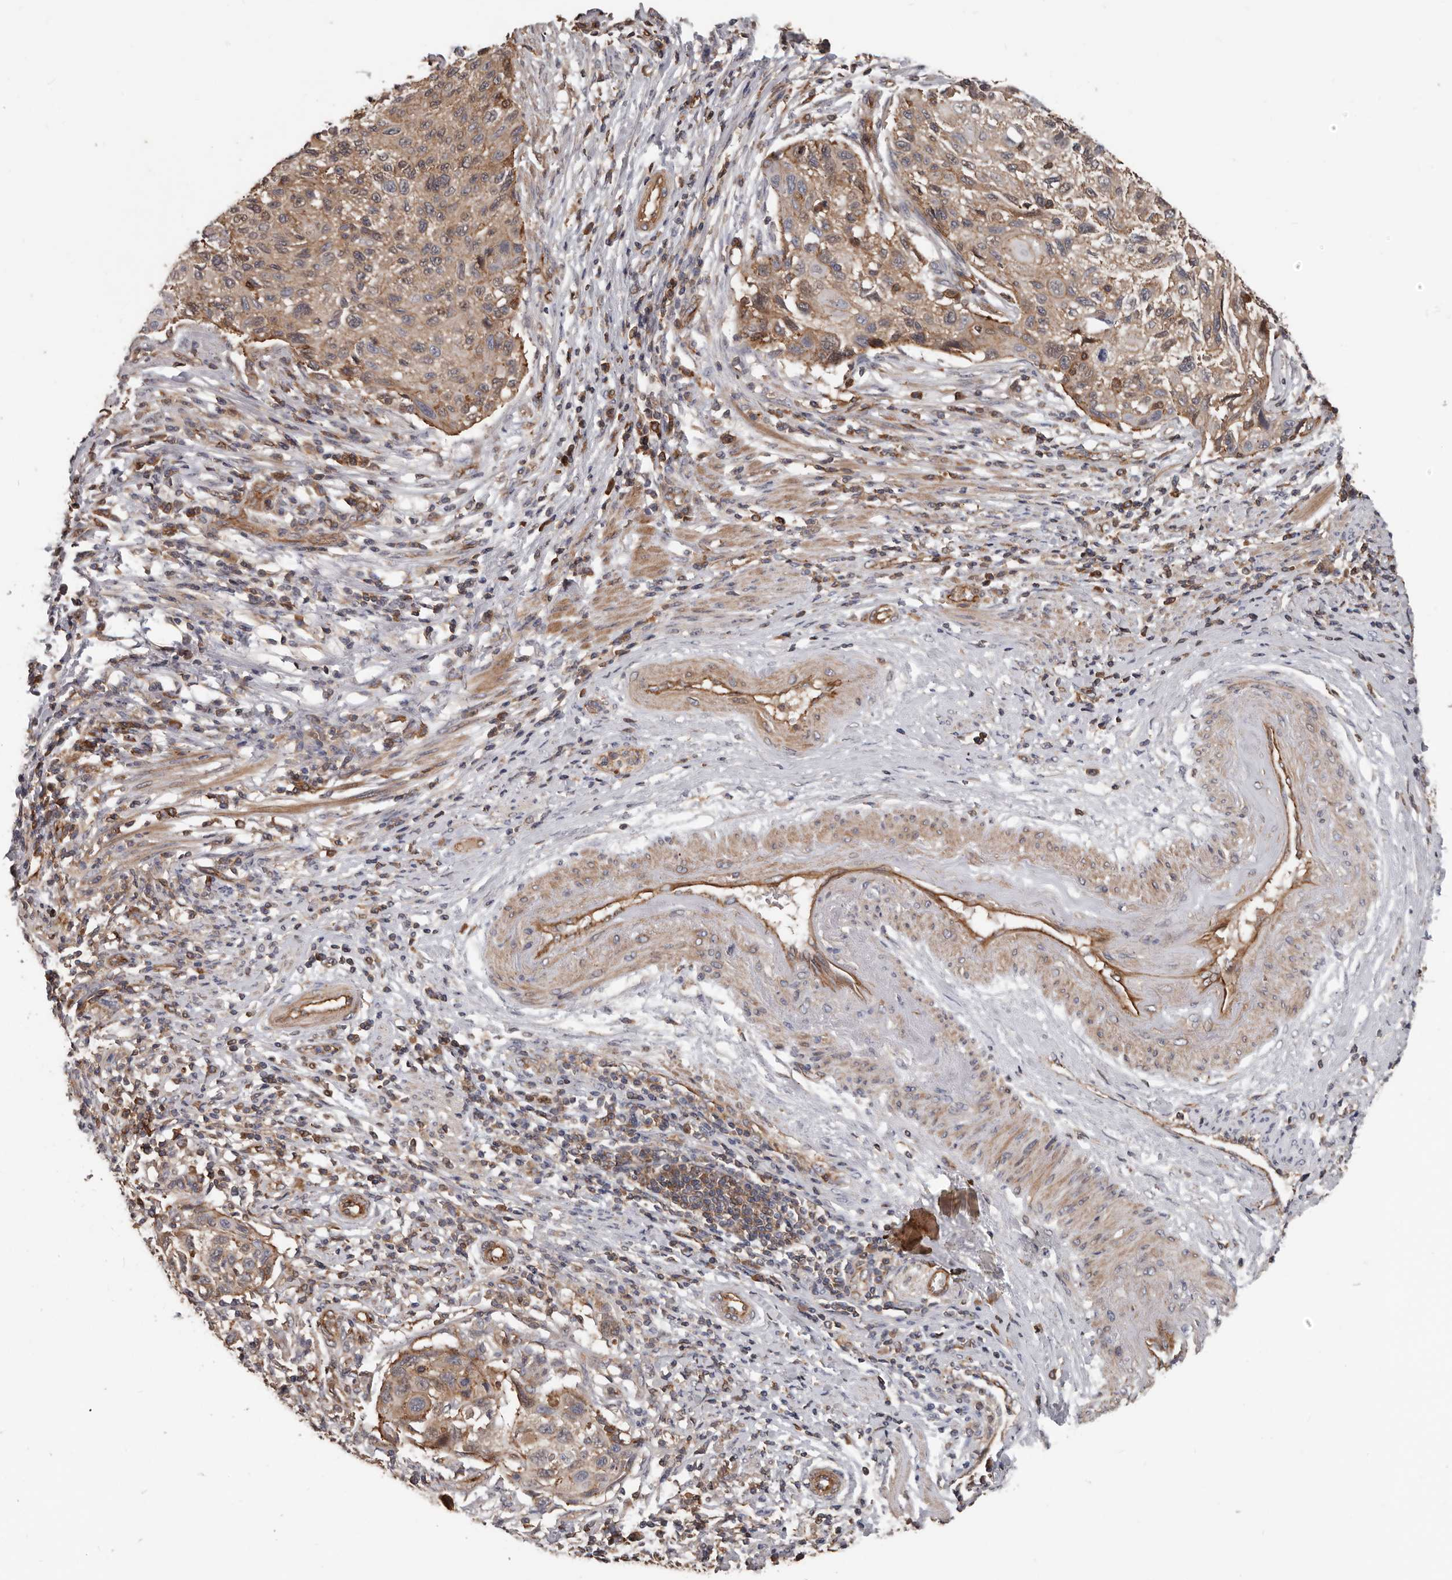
{"staining": {"intensity": "moderate", "quantity": ">75%", "location": "cytoplasmic/membranous"}, "tissue": "cervical cancer", "cell_type": "Tumor cells", "image_type": "cancer", "snomed": [{"axis": "morphology", "description": "Squamous cell carcinoma, NOS"}, {"axis": "topography", "description": "Cervix"}], "caption": "High-magnification brightfield microscopy of cervical cancer (squamous cell carcinoma) stained with DAB (brown) and counterstained with hematoxylin (blue). tumor cells exhibit moderate cytoplasmic/membranous positivity is identified in about>75% of cells. (brown staining indicates protein expression, while blue staining denotes nuclei).", "gene": "PNRC2", "patient": {"sex": "female", "age": 70}}